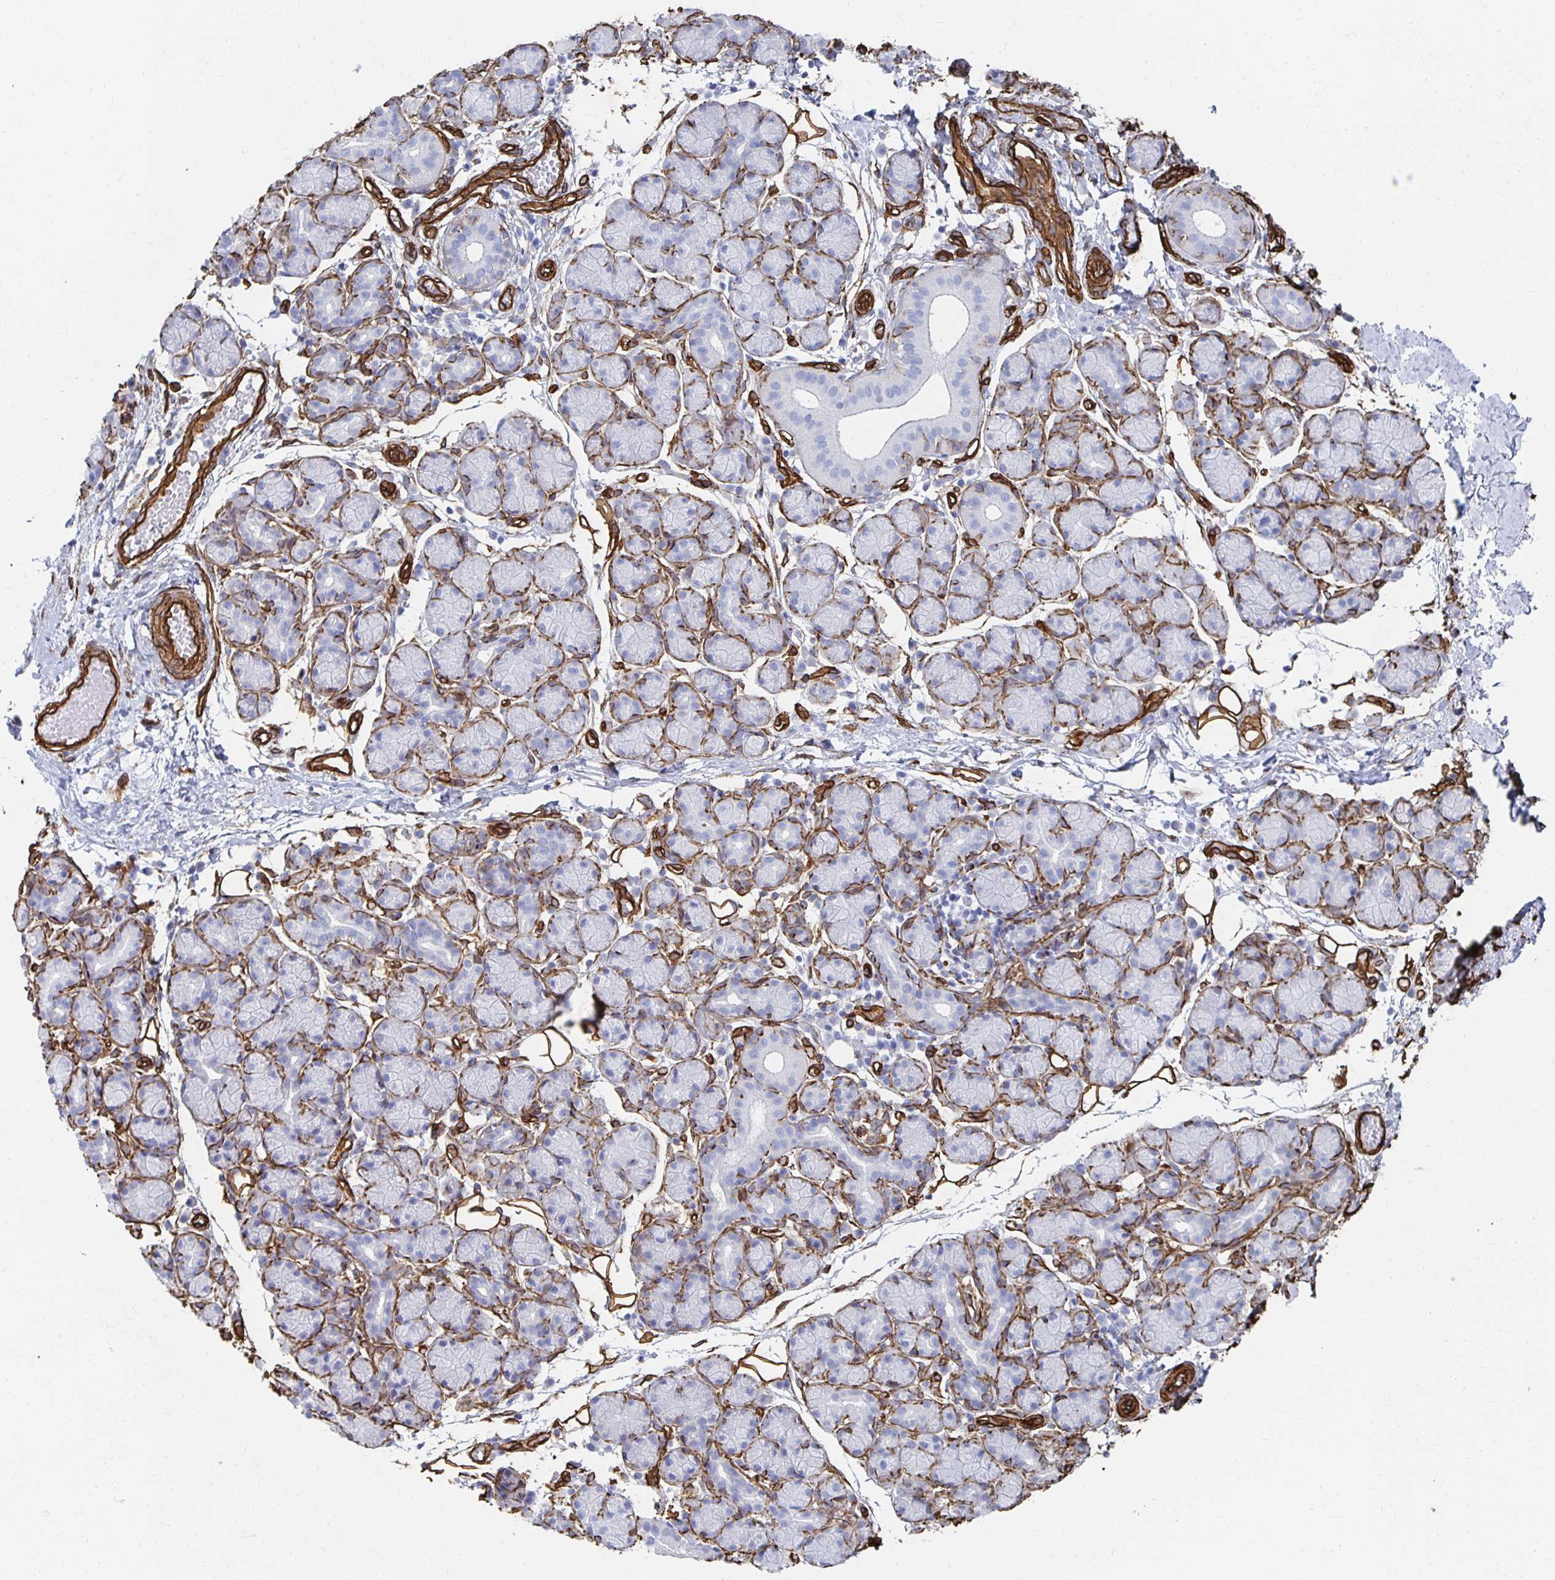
{"staining": {"intensity": "moderate", "quantity": "<25%", "location": "cytoplasmic/membranous"}, "tissue": "salivary gland", "cell_type": "Glandular cells", "image_type": "normal", "snomed": [{"axis": "morphology", "description": "Normal tissue, NOS"}, {"axis": "morphology", "description": "Inflammation, NOS"}, {"axis": "topography", "description": "Lymph node"}, {"axis": "topography", "description": "Salivary gland"}], "caption": "IHC of unremarkable human salivary gland displays low levels of moderate cytoplasmic/membranous positivity in about <25% of glandular cells.", "gene": "VIPR2", "patient": {"sex": "male", "age": 3}}